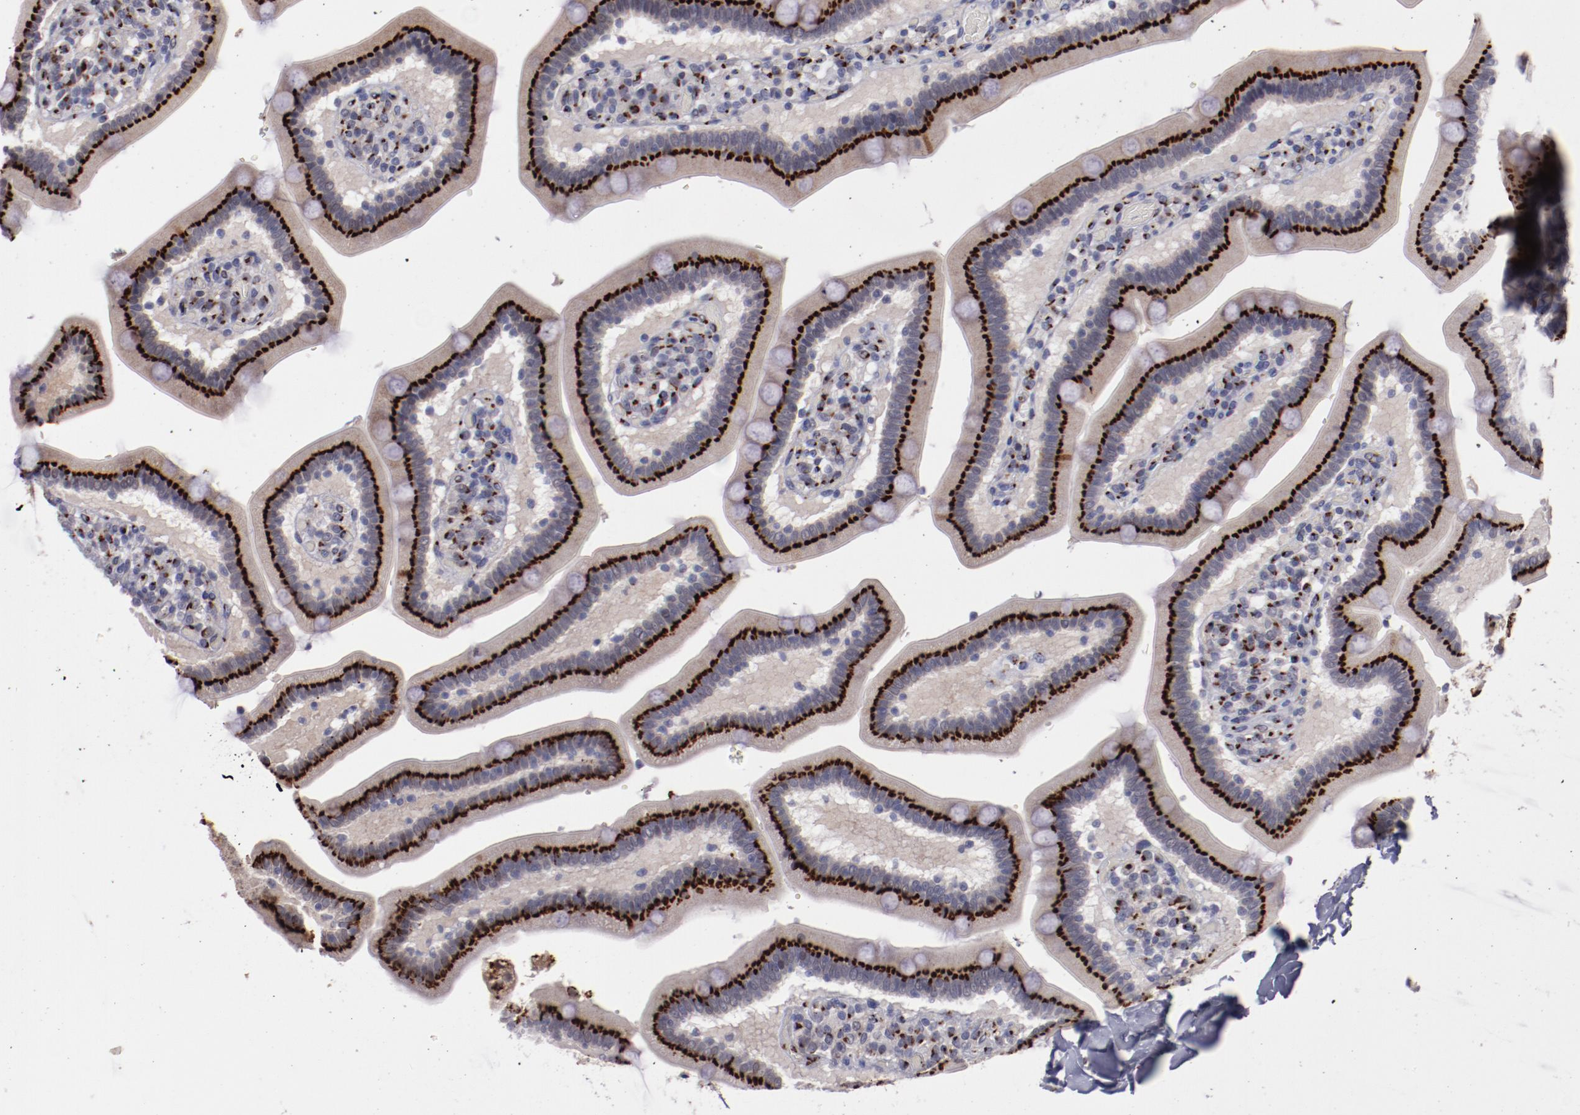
{"staining": {"intensity": "strong", "quantity": ">75%", "location": "cytoplasmic/membranous"}, "tissue": "duodenum", "cell_type": "Glandular cells", "image_type": "normal", "snomed": [{"axis": "morphology", "description": "Normal tissue, NOS"}, {"axis": "topography", "description": "Duodenum"}], "caption": "Immunohistochemical staining of unremarkable human duodenum demonstrates >75% levels of strong cytoplasmic/membranous protein expression in approximately >75% of glandular cells.", "gene": "GOLIM4", "patient": {"sex": "male", "age": 66}}